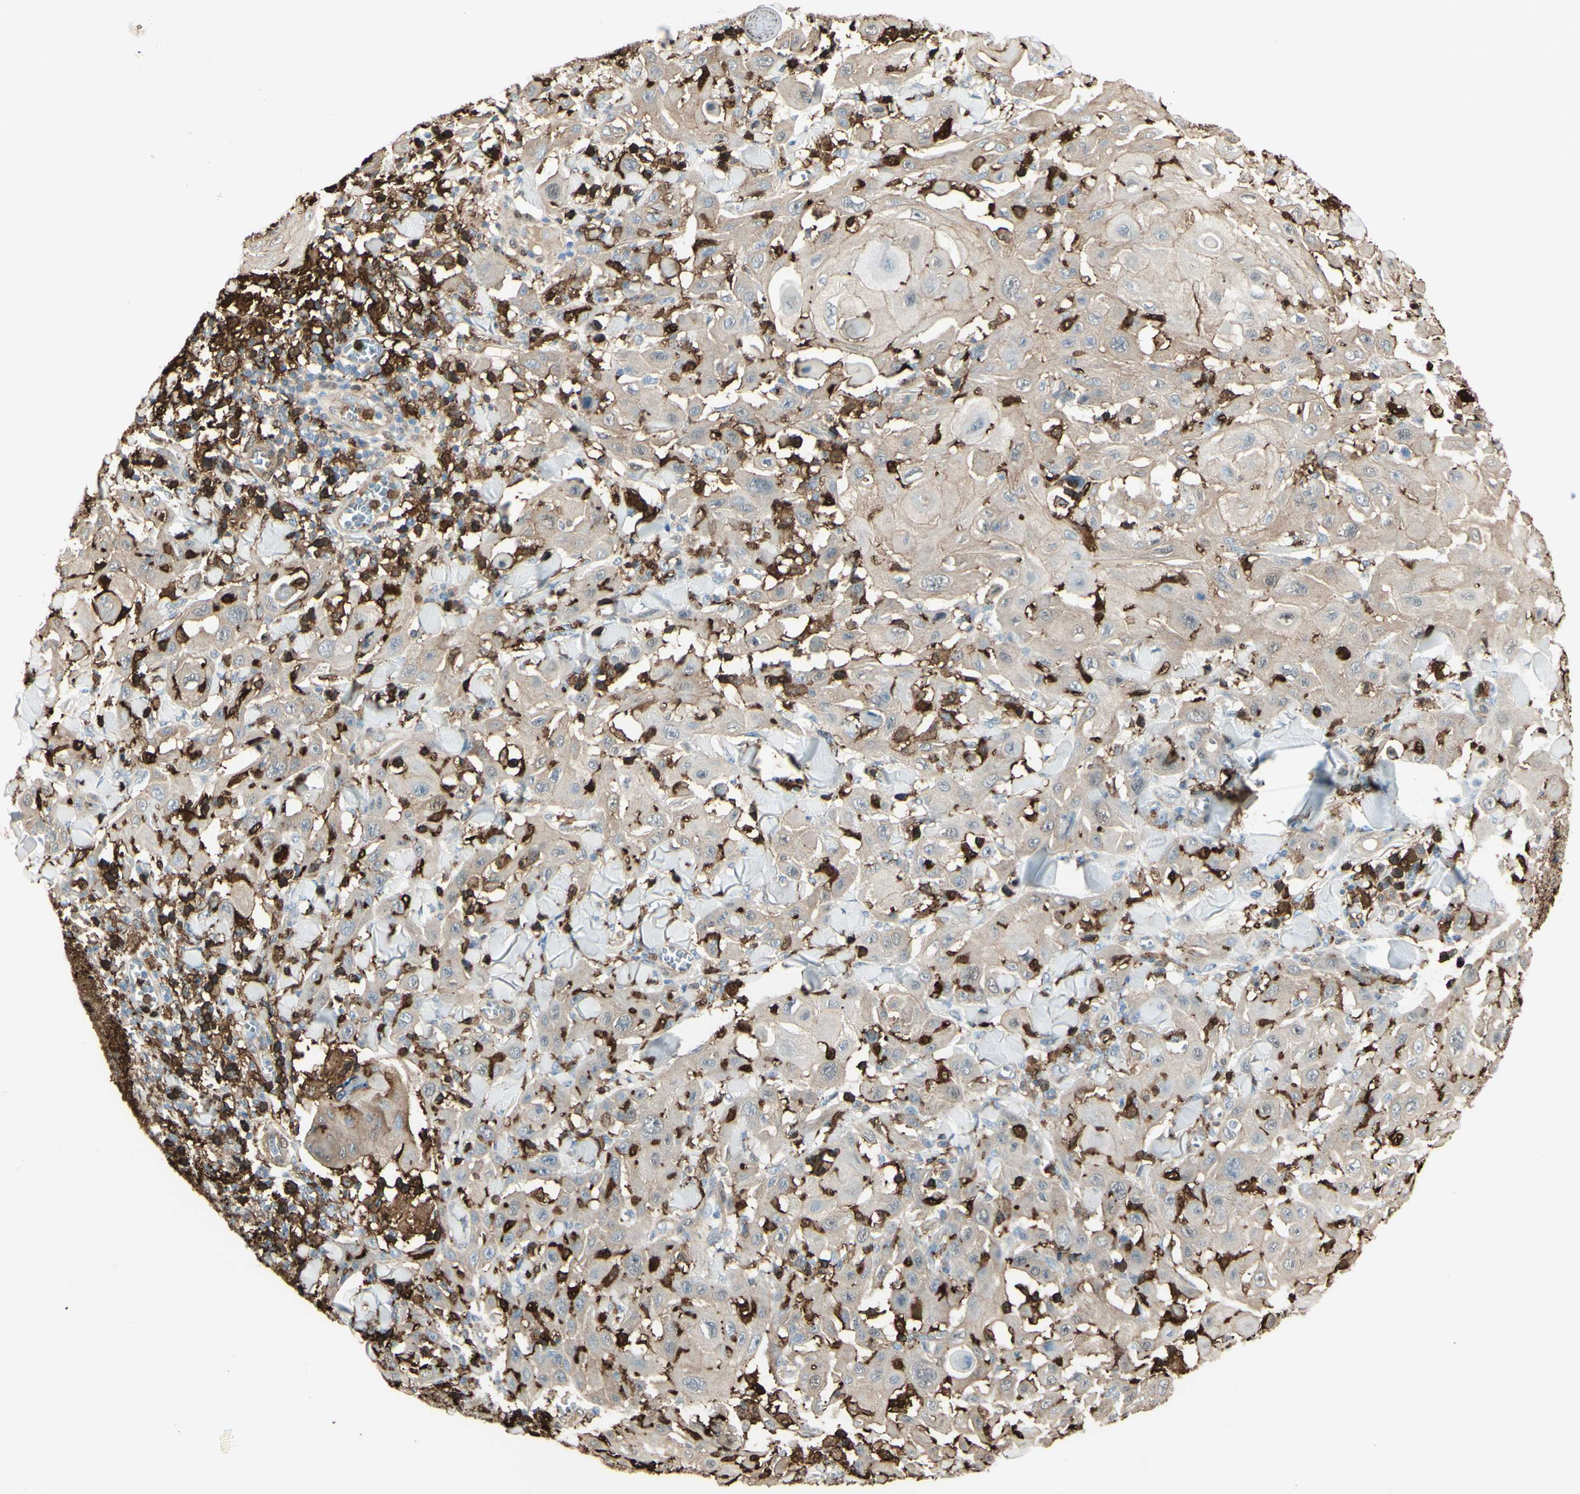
{"staining": {"intensity": "weak", "quantity": ">75%", "location": "cytoplasmic/membranous"}, "tissue": "skin cancer", "cell_type": "Tumor cells", "image_type": "cancer", "snomed": [{"axis": "morphology", "description": "Squamous cell carcinoma, NOS"}, {"axis": "topography", "description": "Skin"}], "caption": "An IHC micrograph of neoplastic tissue is shown. Protein staining in brown labels weak cytoplasmic/membranous positivity in squamous cell carcinoma (skin) within tumor cells.", "gene": "GSN", "patient": {"sex": "male", "age": 24}}